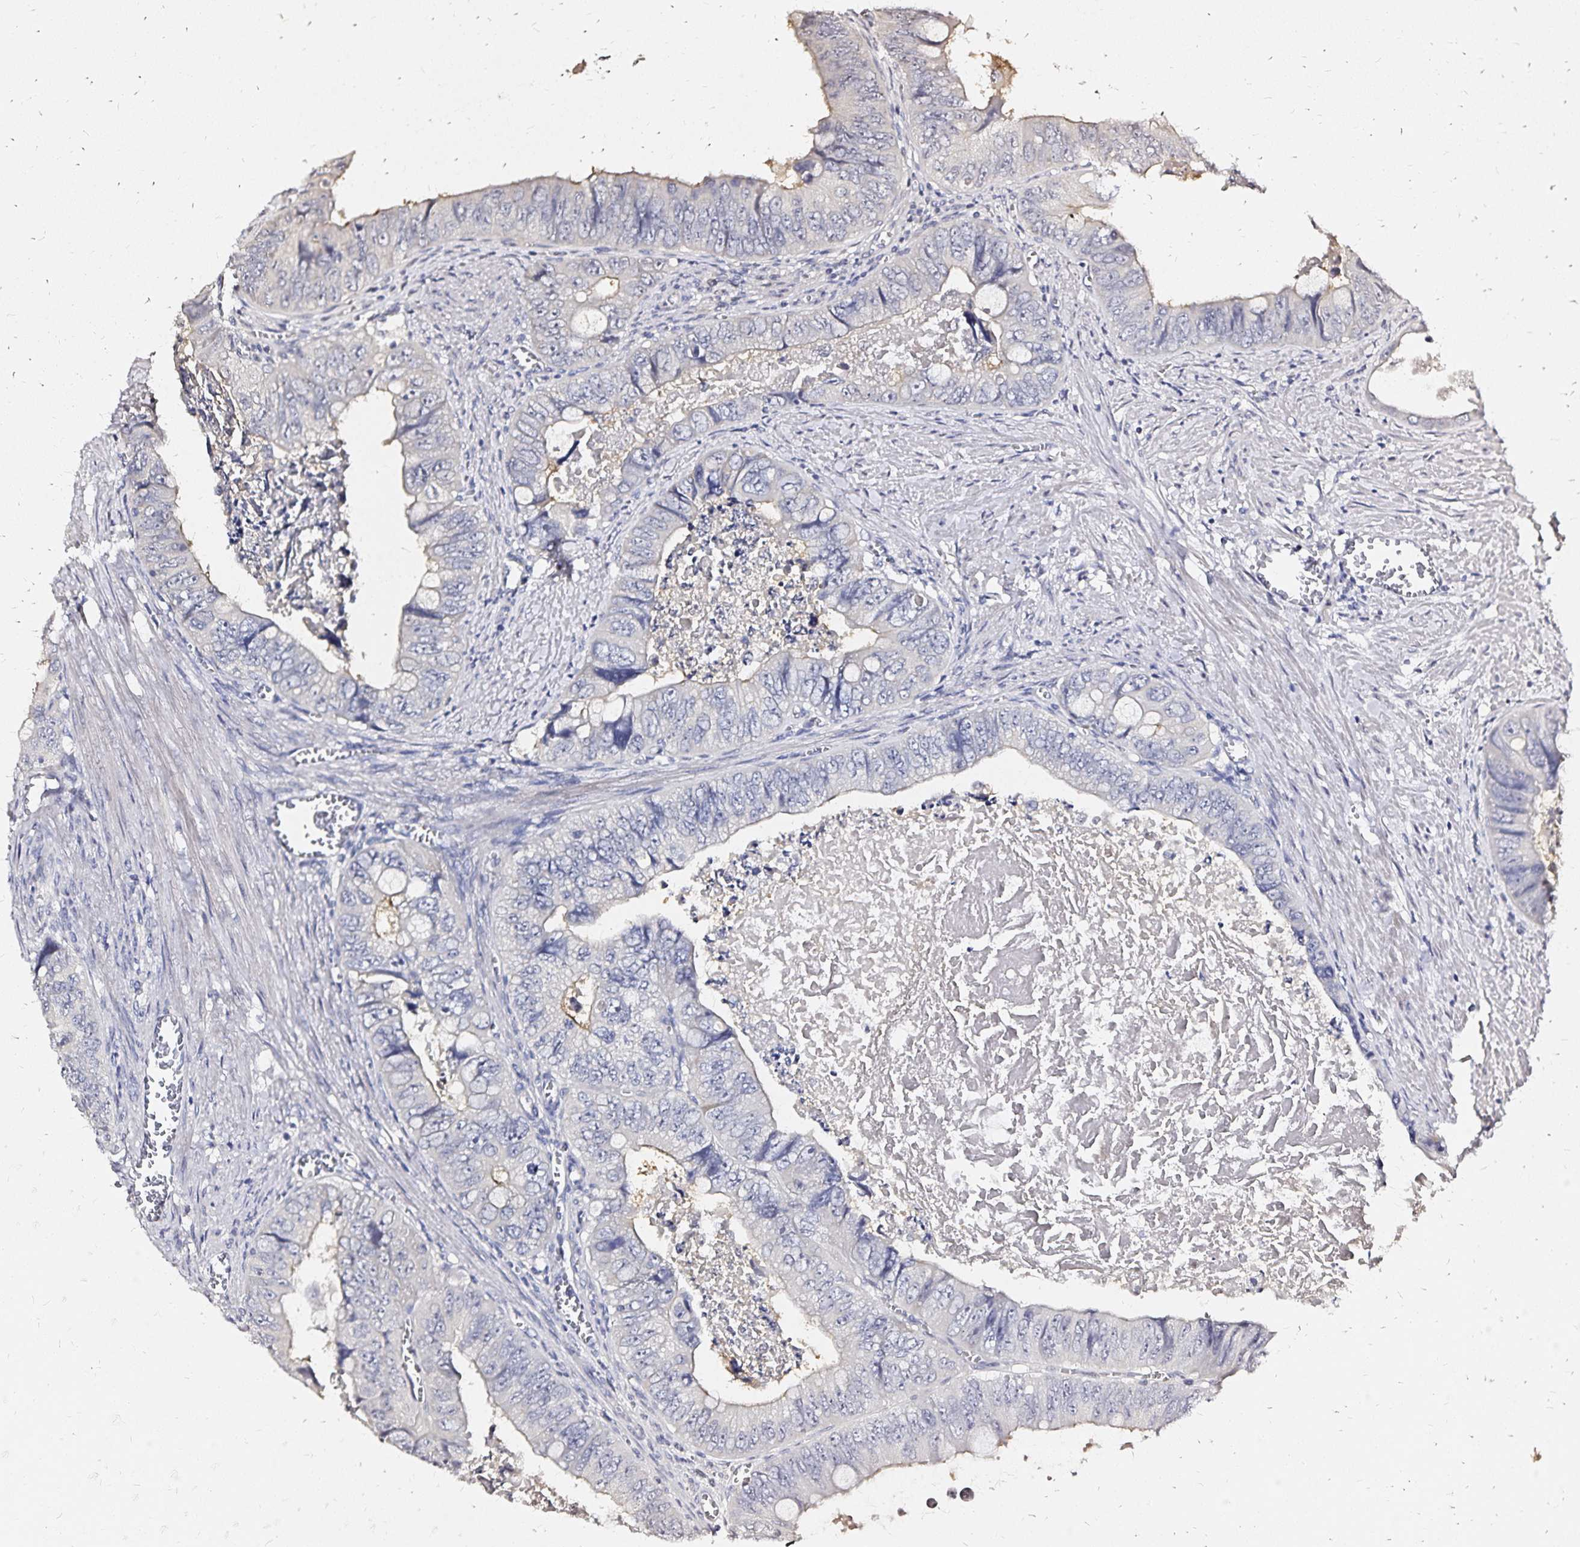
{"staining": {"intensity": "negative", "quantity": "none", "location": "none"}, "tissue": "colorectal cancer", "cell_type": "Tumor cells", "image_type": "cancer", "snomed": [{"axis": "morphology", "description": "Adenocarcinoma, NOS"}, {"axis": "topography", "description": "Colon"}], "caption": "Immunohistochemical staining of adenocarcinoma (colorectal) reveals no significant staining in tumor cells.", "gene": "SLC5A1", "patient": {"sex": "female", "age": 84}}